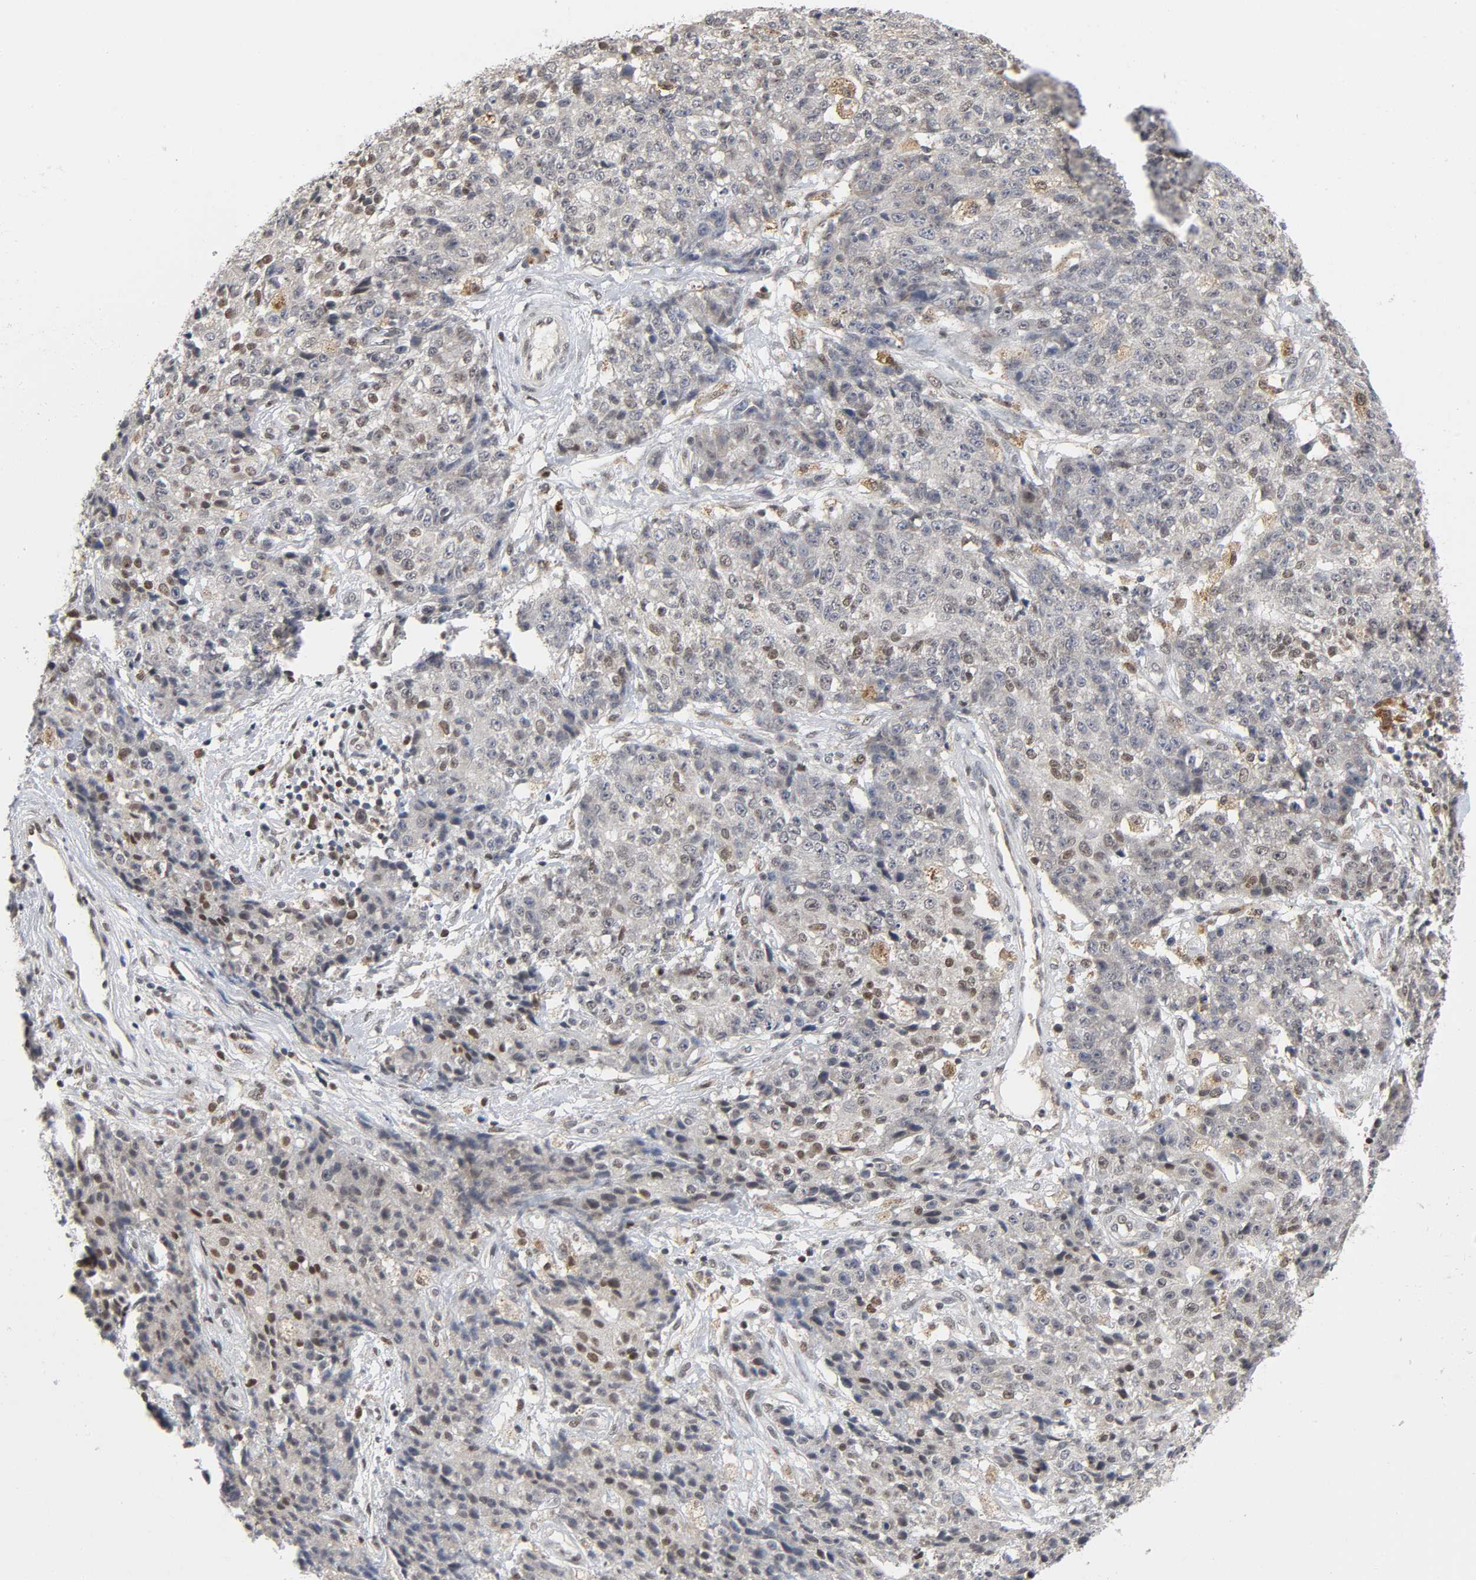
{"staining": {"intensity": "weak", "quantity": "25%-75%", "location": "cytoplasmic/membranous,nuclear"}, "tissue": "ovarian cancer", "cell_type": "Tumor cells", "image_type": "cancer", "snomed": [{"axis": "morphology", "description": "Carcinoma, endometroid"}, {"axis": "topography", "description": "Ovary"}], "caption": "Ovarian endometroid carcinoma stained for a protein (brown) displays weak cytoplasmic/membranous and nuclear positive positivity in about 25%-75% of tumor cells.", "gene": "KAT2B", "patient": {"sex": "female", "age": 42}}